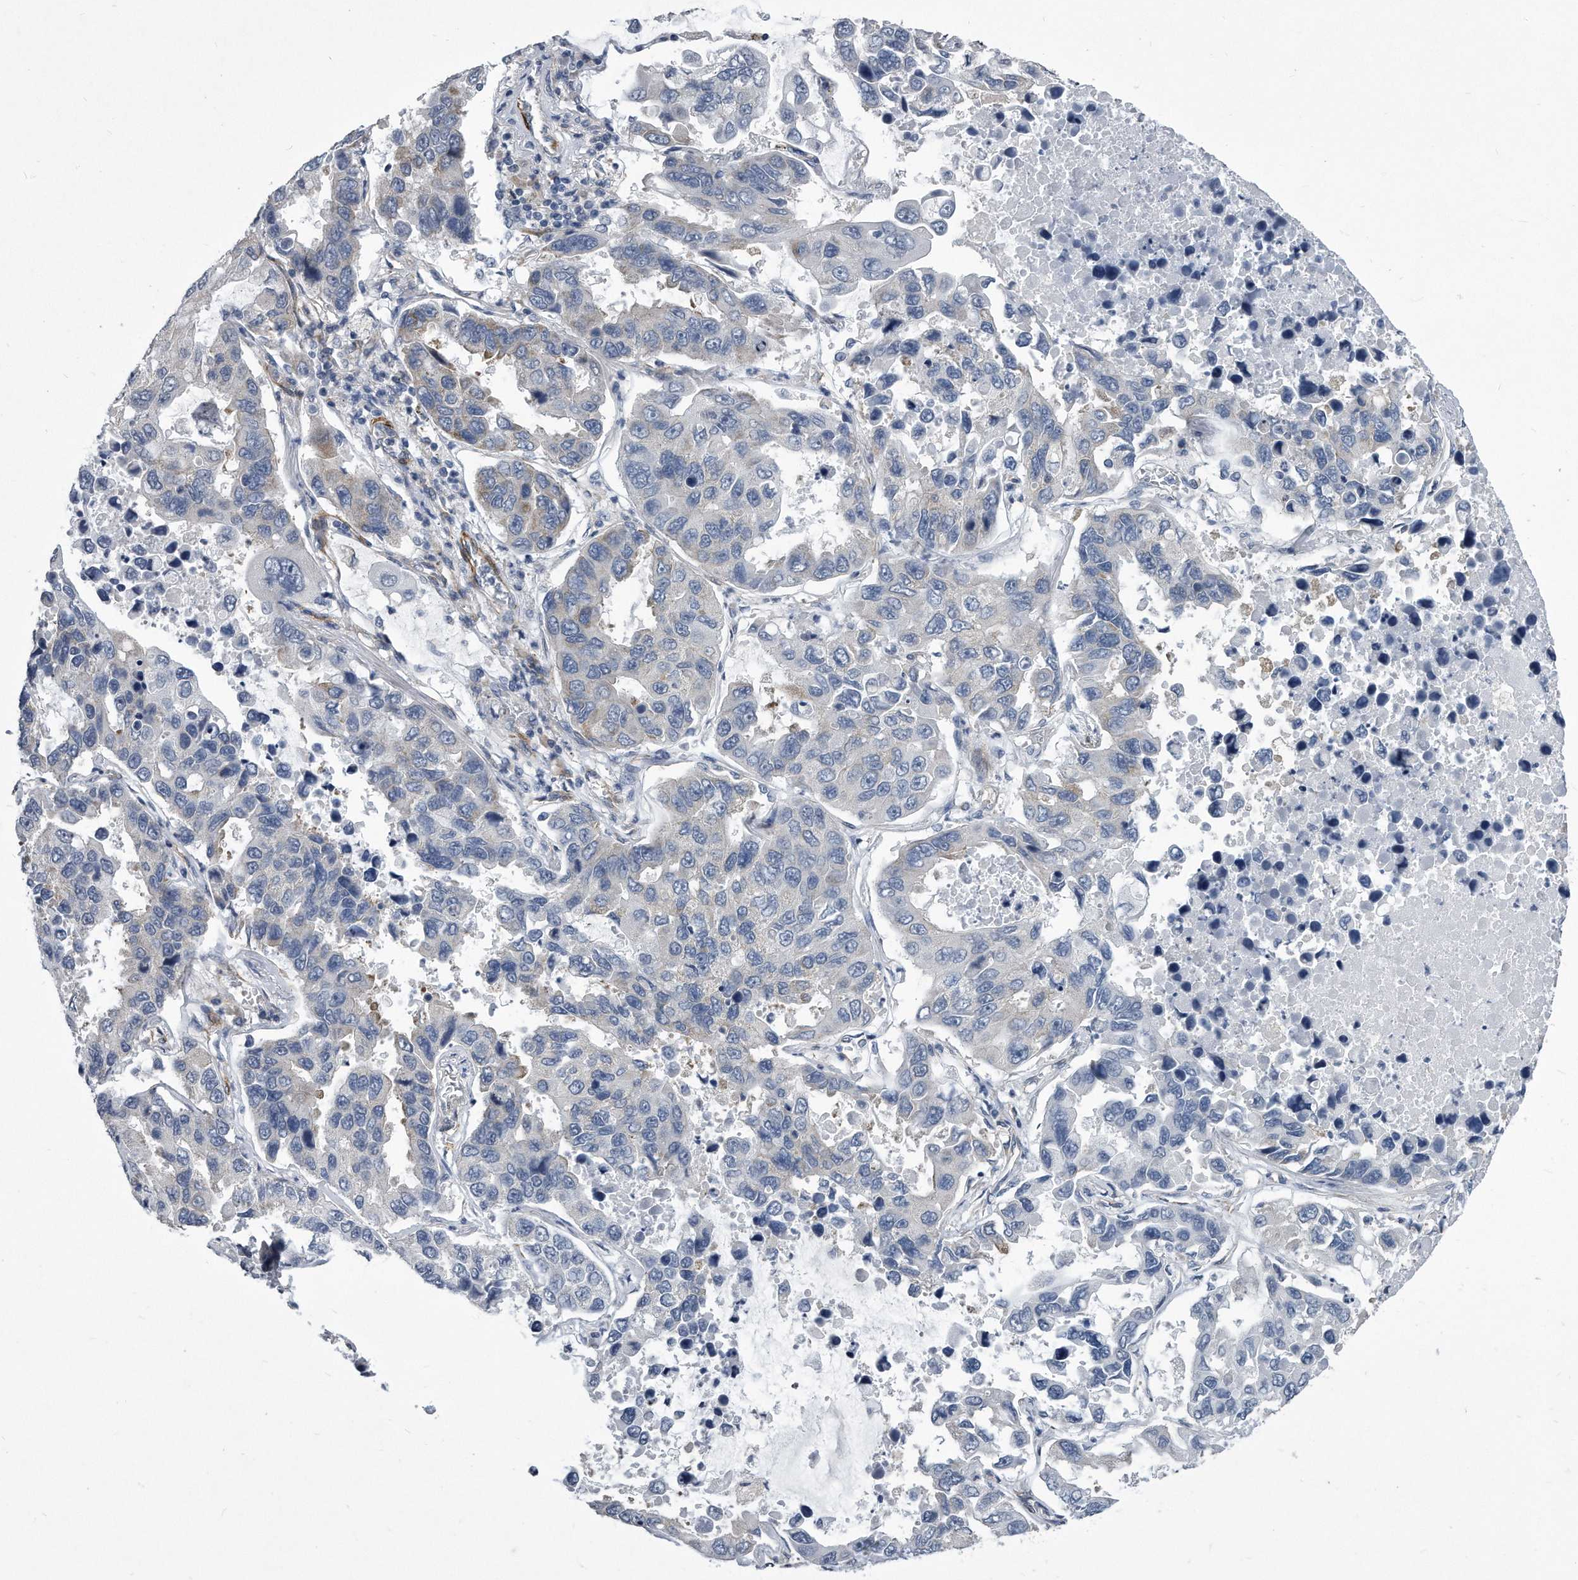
{"staining": {"intensity": "negative", "quantity": "none", "location": "none"}, "tissue": "lung cancer", "cell_type": "Tumor cells", "image_type": "cancer", "snomed": [{"axis": "morphology", "description": "Adenocarcinoma, NOS"}, {"axis": "topography", "description": "Lung"}], "caption": "Immunohistochemical staining of lung cancer (adenocarcinoma) reveals no significant expression in tumor cells.", "gene": "EIF2B4", "patient": {"sex": "male", "age": 64}}